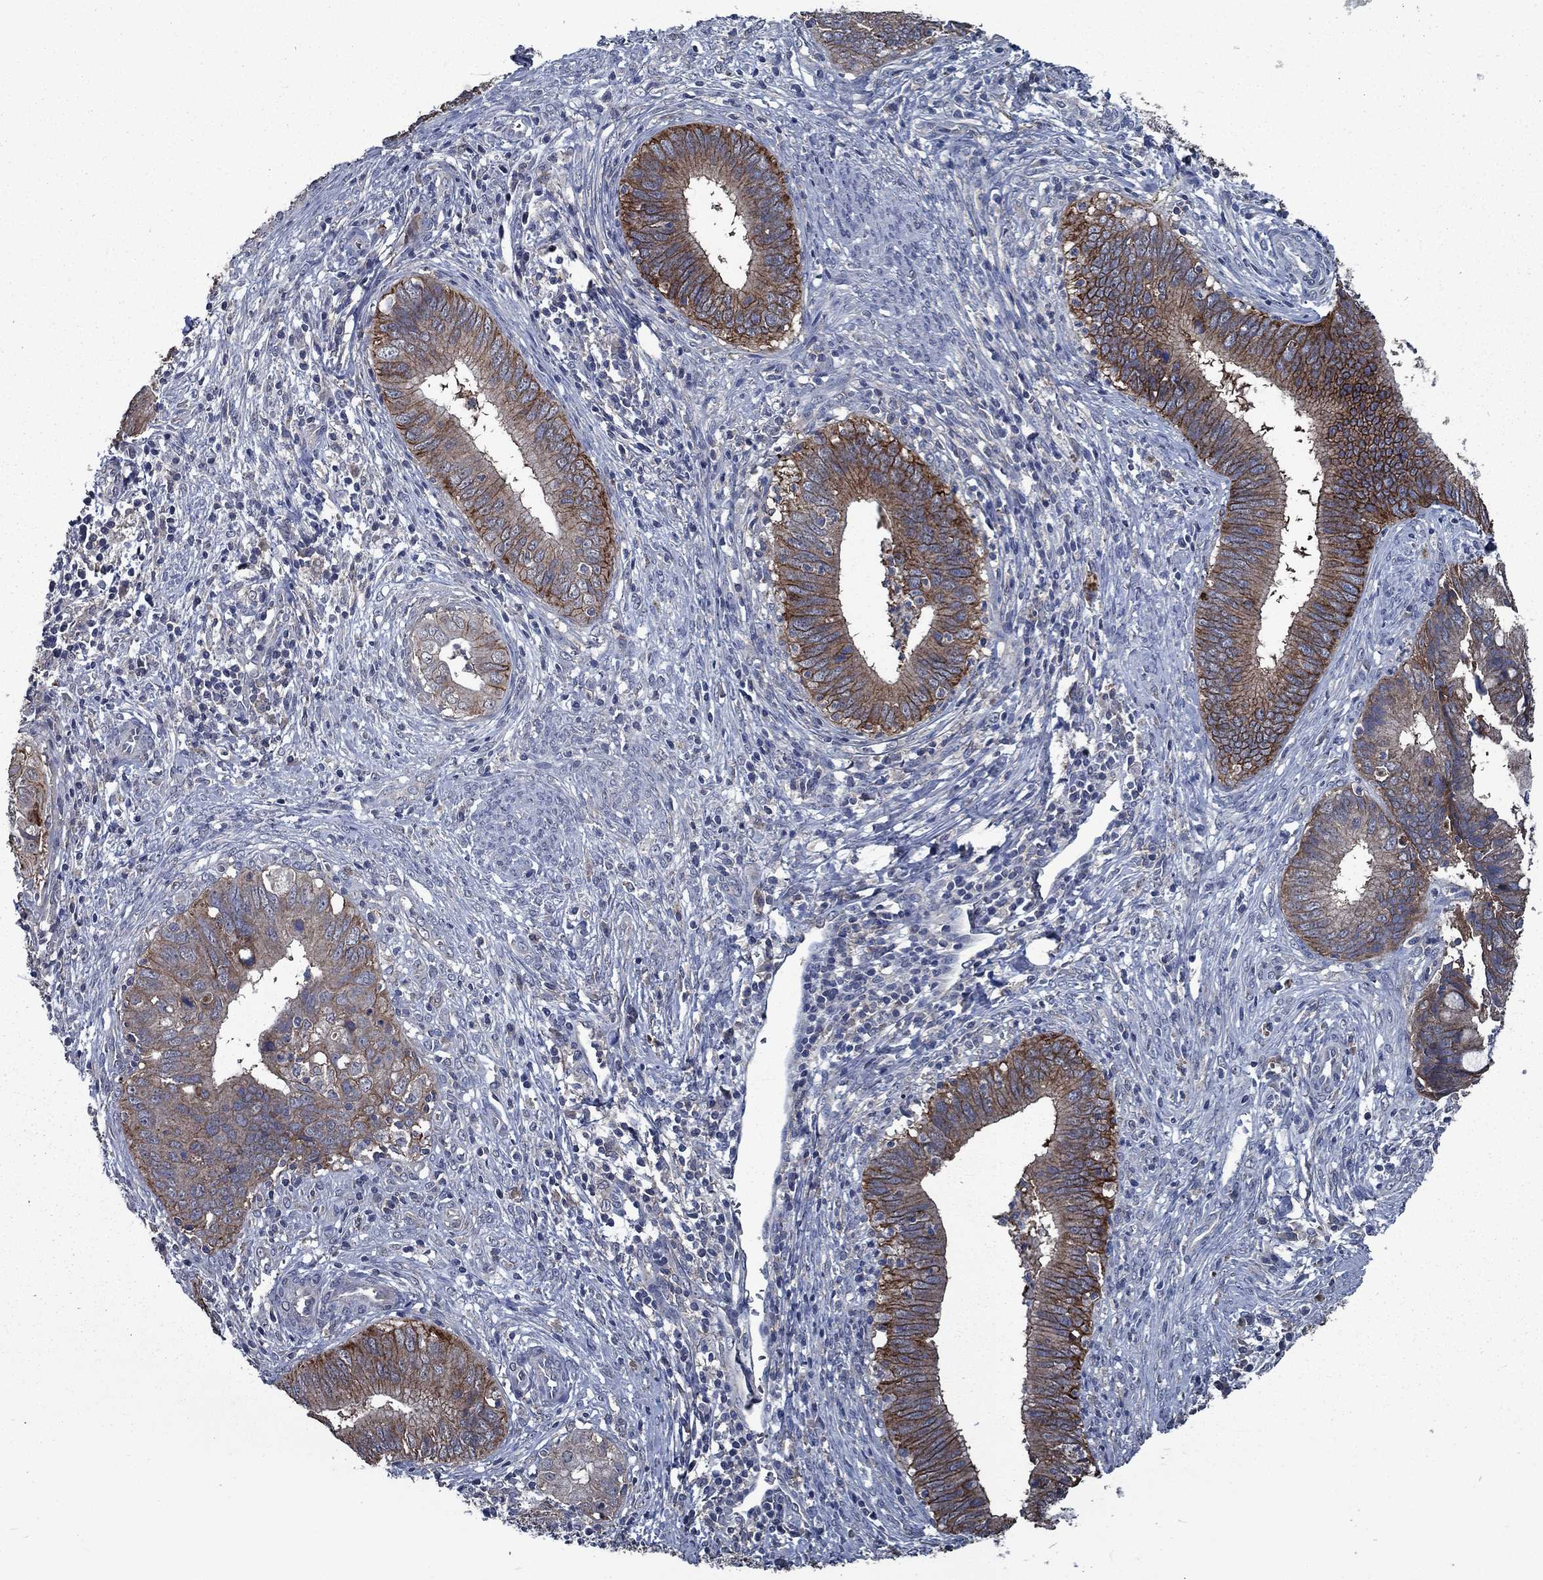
{"staining": {"intensity": "strong", "quantity": "25%-75%", "location": "cytoplasmic/membranous"}, "tissue": "cervical cancer", "cell_type": "Tumor cells", "image_type": "cancer", "snomed": [{"axis": "morphology", "description": "Adenocarcinoma, NOS"}, {"axis": "topography", "description": "Cervix"}], "caption": "Immunohistochemical staining of cervical cancer (adenocarcinoma) shows high levels of strong cytoplasmic/membranous protein expression in approximately 25%-75% of tumor cells. The protein of interest is shown in brown color, while the nuclei are stained blue.", "gene": "SLC44A1", "patient": {"sex": "female", "age": 42}}